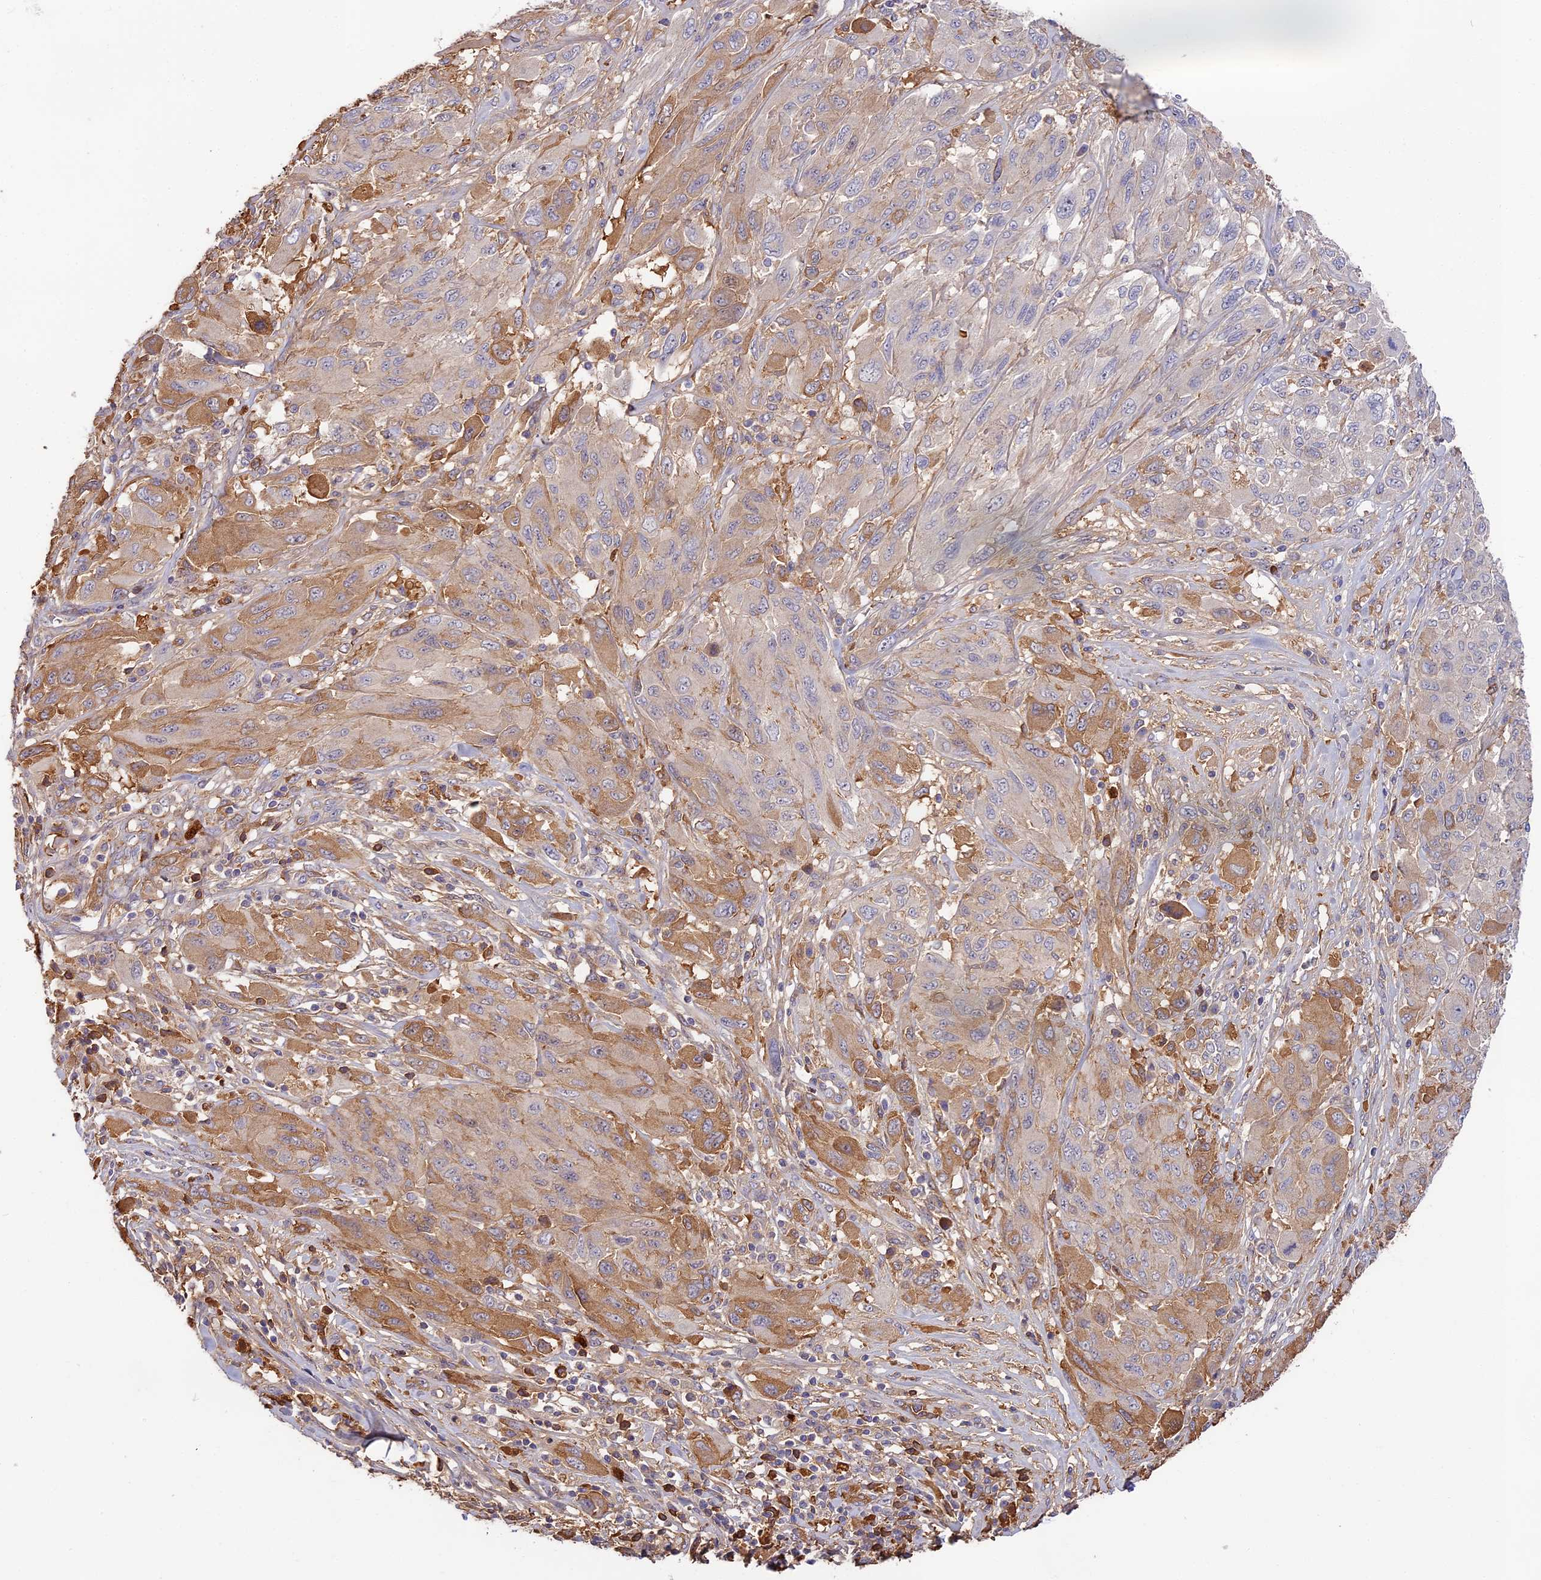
{"staining": {"intensity": "moderate", "quantity": "25%-75%", "location": "cytoplasmic/membranous"}, "tissue": "melanoma", "cell_type": "Tumor cells", "image_type": "cancer", "snomed": [{"axis": "morphology", "description": "Malignant melanoma, NOS"}, {"axis": "topography", "description": "Skin"}], "caption": "An IHC photomicrograph of neoplastic tissue is shown. Protein staining in brown shows moderate cytoplasmic/membranous positivity in malignant melanoma within tumor cells.", "gene": "ADGRD1", "patient": {"sex": "female", "age": 91}}